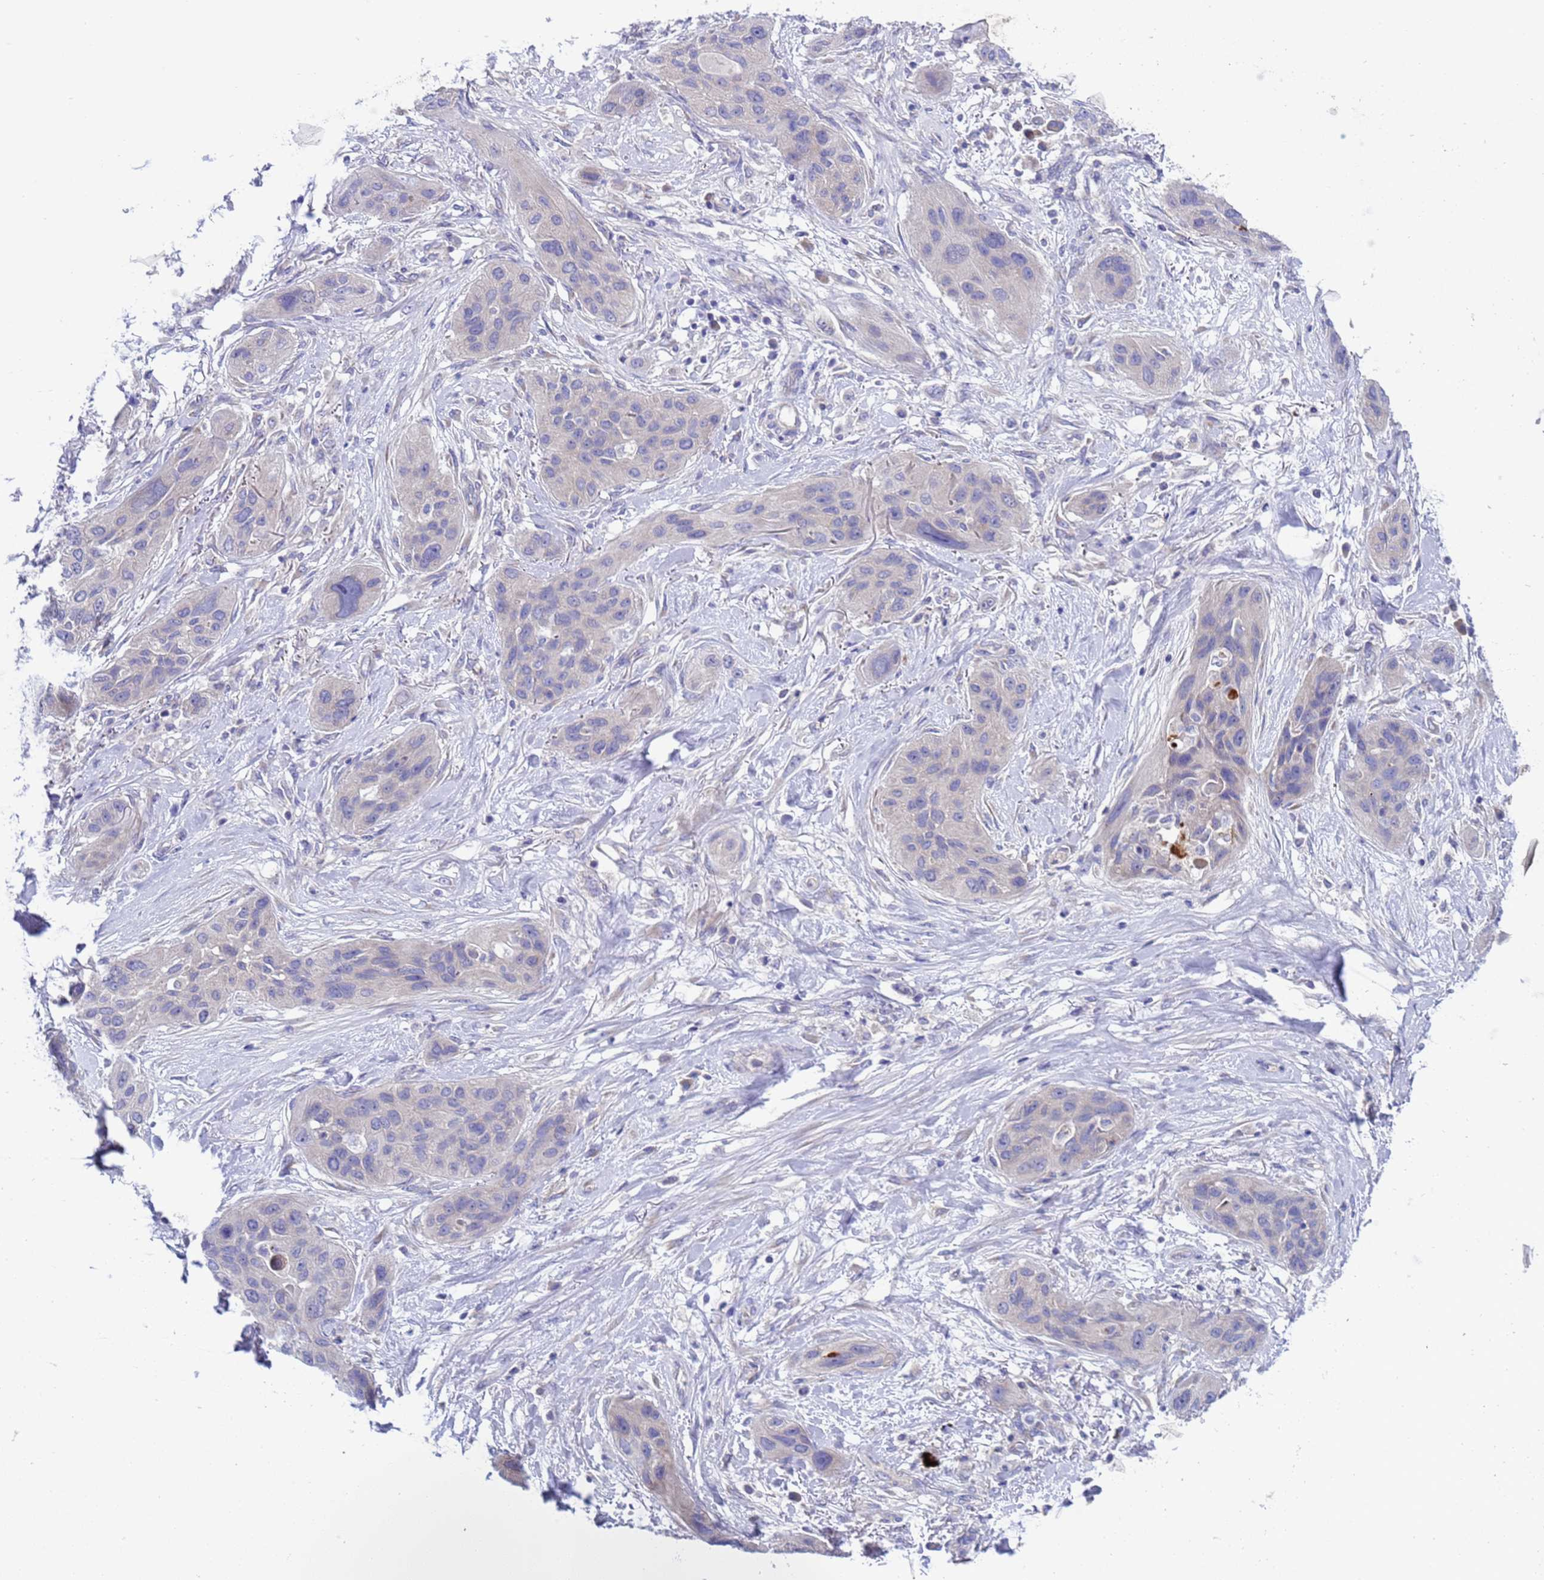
{"staining": {"intensity": "negative", "quantity": "none", "location": "none"}, "tissue": "lung cancer", "cell_type": "Tumor cells", "image_type": "cancer", "snomed": [{"axis": "morphology", "description": "Squamous cell carcinoma, NOS"}, {"axis": "topography", "description": "Lung"}], "caption": "This image is of squamous cell carcinoma (lung) stained with immunohistochemistry to label a protein in brown with the nuclei are counter-stained blue. There is no staining in tumor cells.", "gene": "RC3H2", "patient": {"sex": "female", "age": 70}}